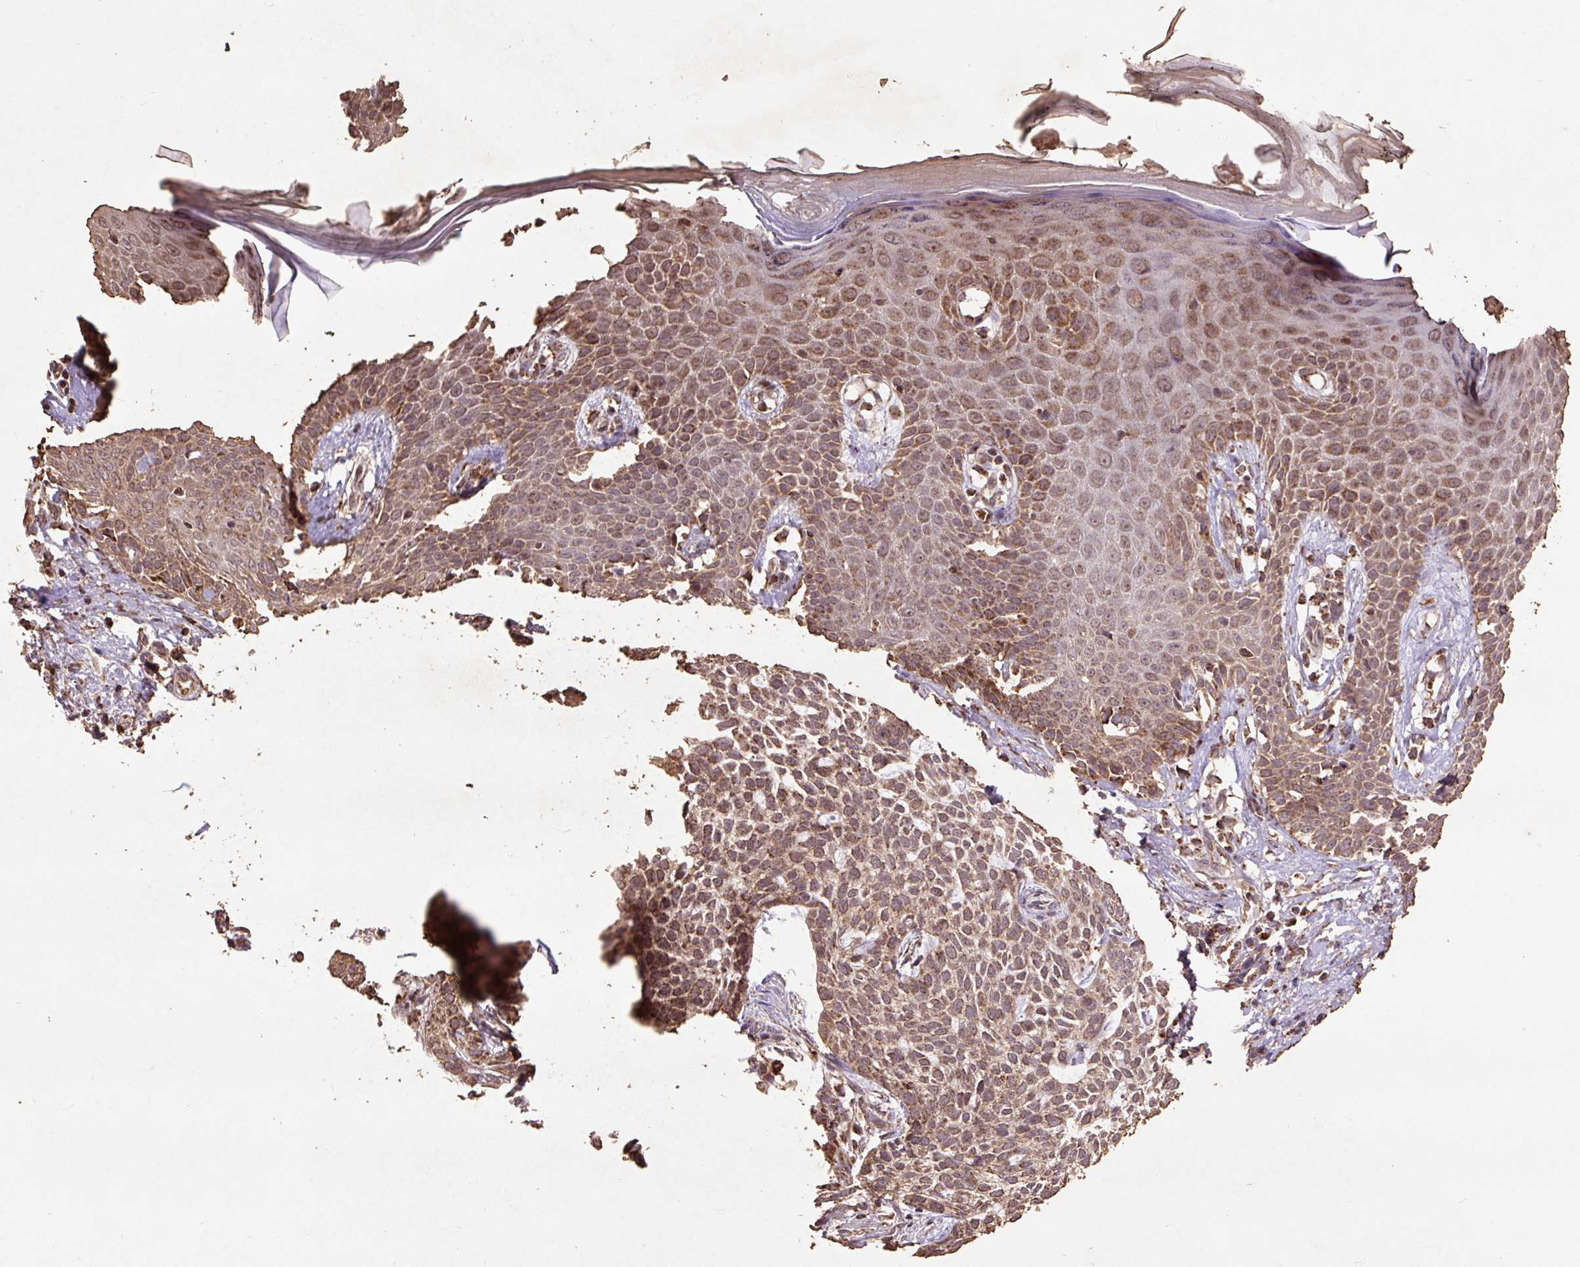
{"staining": {"intensity": "moderate", "quantity": ">75%", "location": "cytoplasmic/membranous"}, "tissue": "skin cancer", "cell_type": "Tumor cells", "image_type": "cancer", "snomed": [{"axis": "morphology", "description": "Basal cell carcinoma"}, {"axis": "topography", "description": "Skin"}], "caption": "Approximately >75% of tumor cells in basal cell carcinoma (skin) display moderate cytoplasmic/membranous protein positivity as visualized by brown immunohistochemical staining.", "gene": "ATP5F1A", "patient": {"sex": "female", "age": 64}}